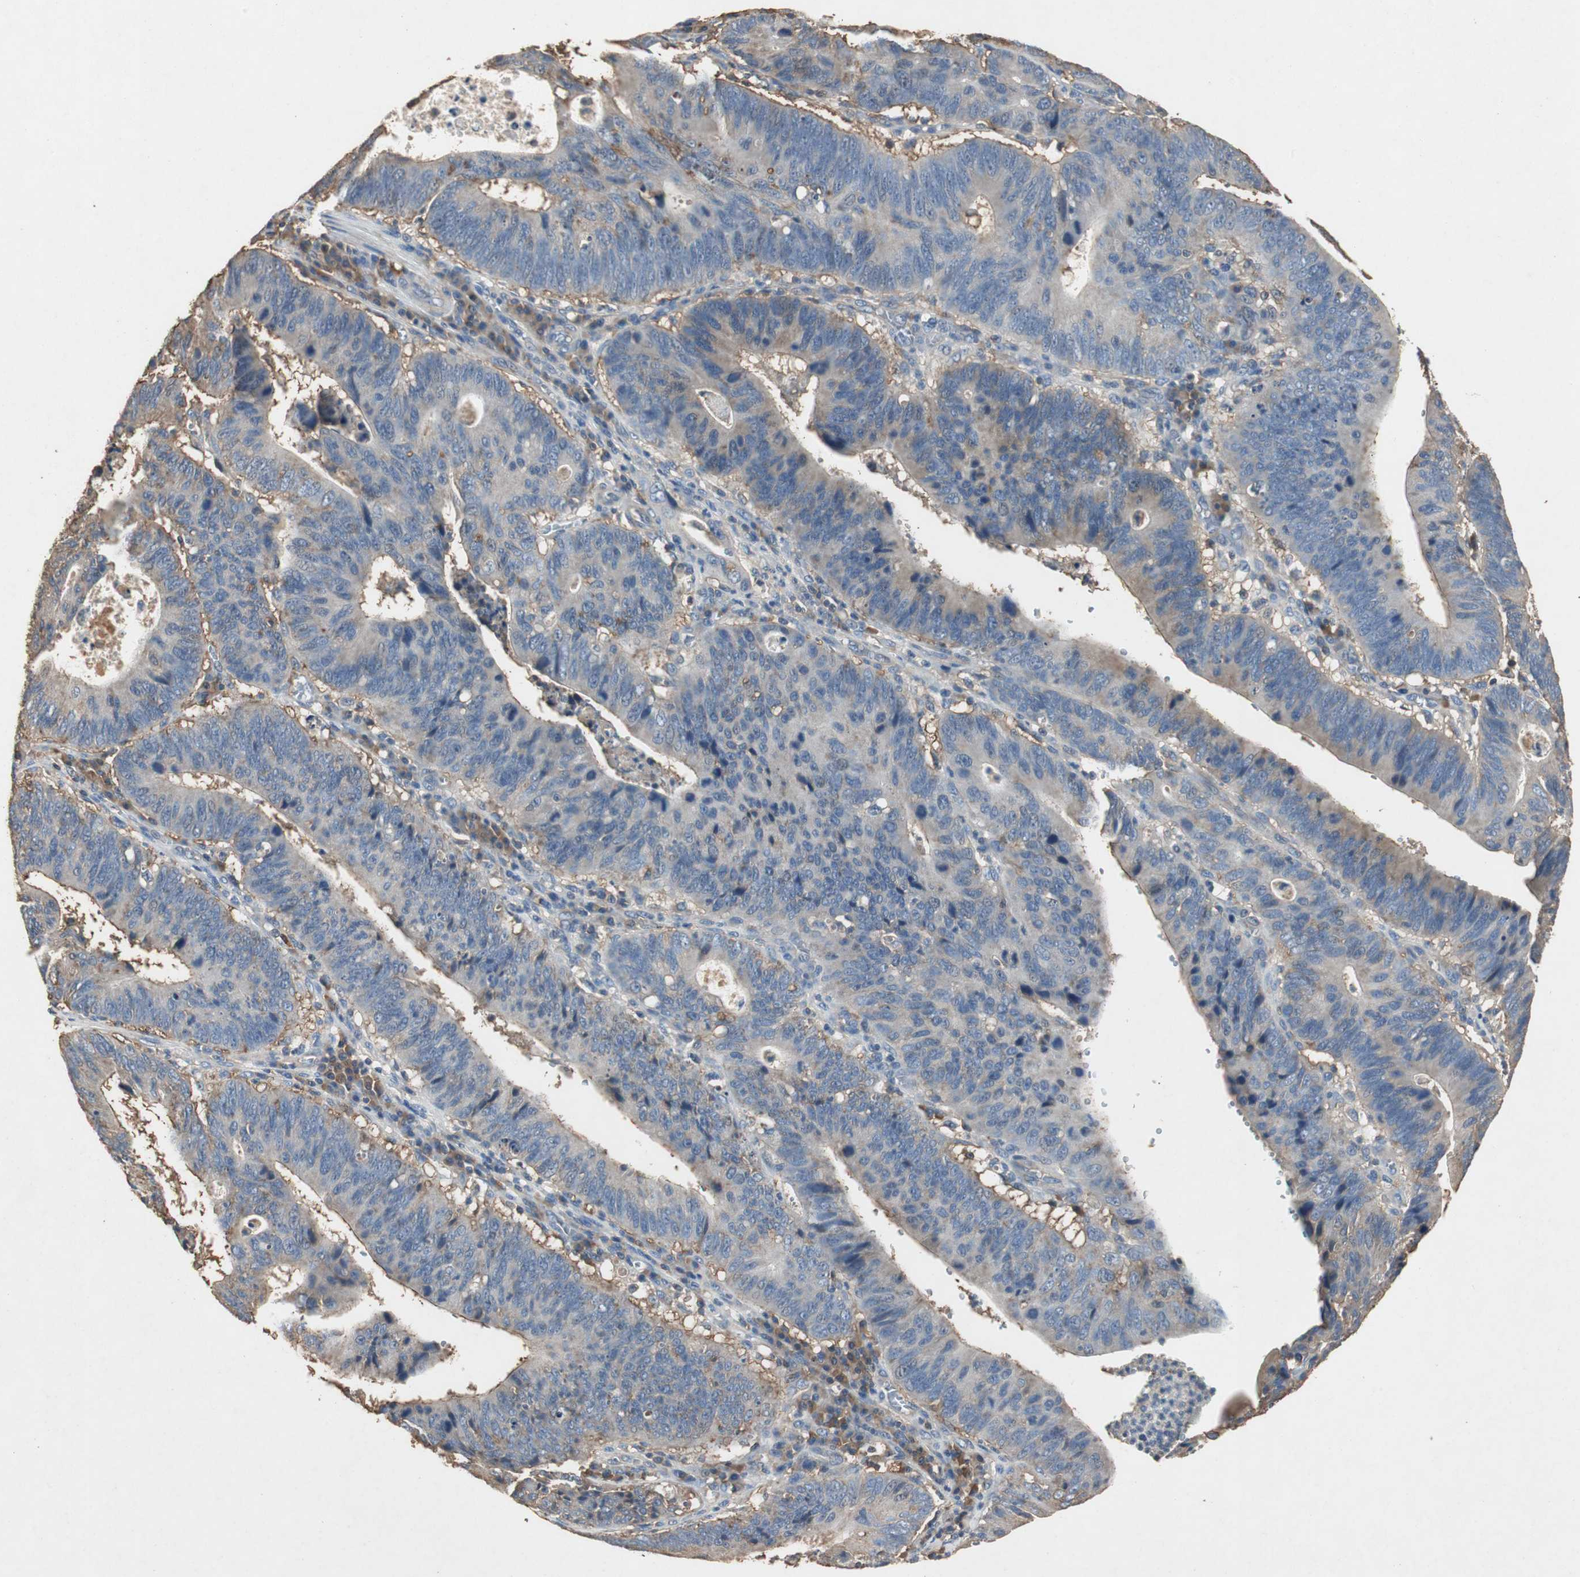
{"staining": {"intensity": "weak", "quantity": "25%-75%", "location": "cytoplasmic/membranous"}, "tissue": "stomach cancer", "cell_type": "Tumor cells", "image_type": "cancer", "snomed": [{"axis": "morphology", "description": "Adenocarcinoma, NOS"}, {"axis": "topography", "description": "Stomach"}], "caption": "A brown stain labels weak cytoplasmic/membranous positivity of a protein in human stomach adenocarcinoma tumor cells. The staining was performed using DAB, with brown indicating positive protein expression. Nuclei are stained blue with hematoxylin.", "gene": "TNFRSF14", "patient": {"sex": "male", "age": 59}}